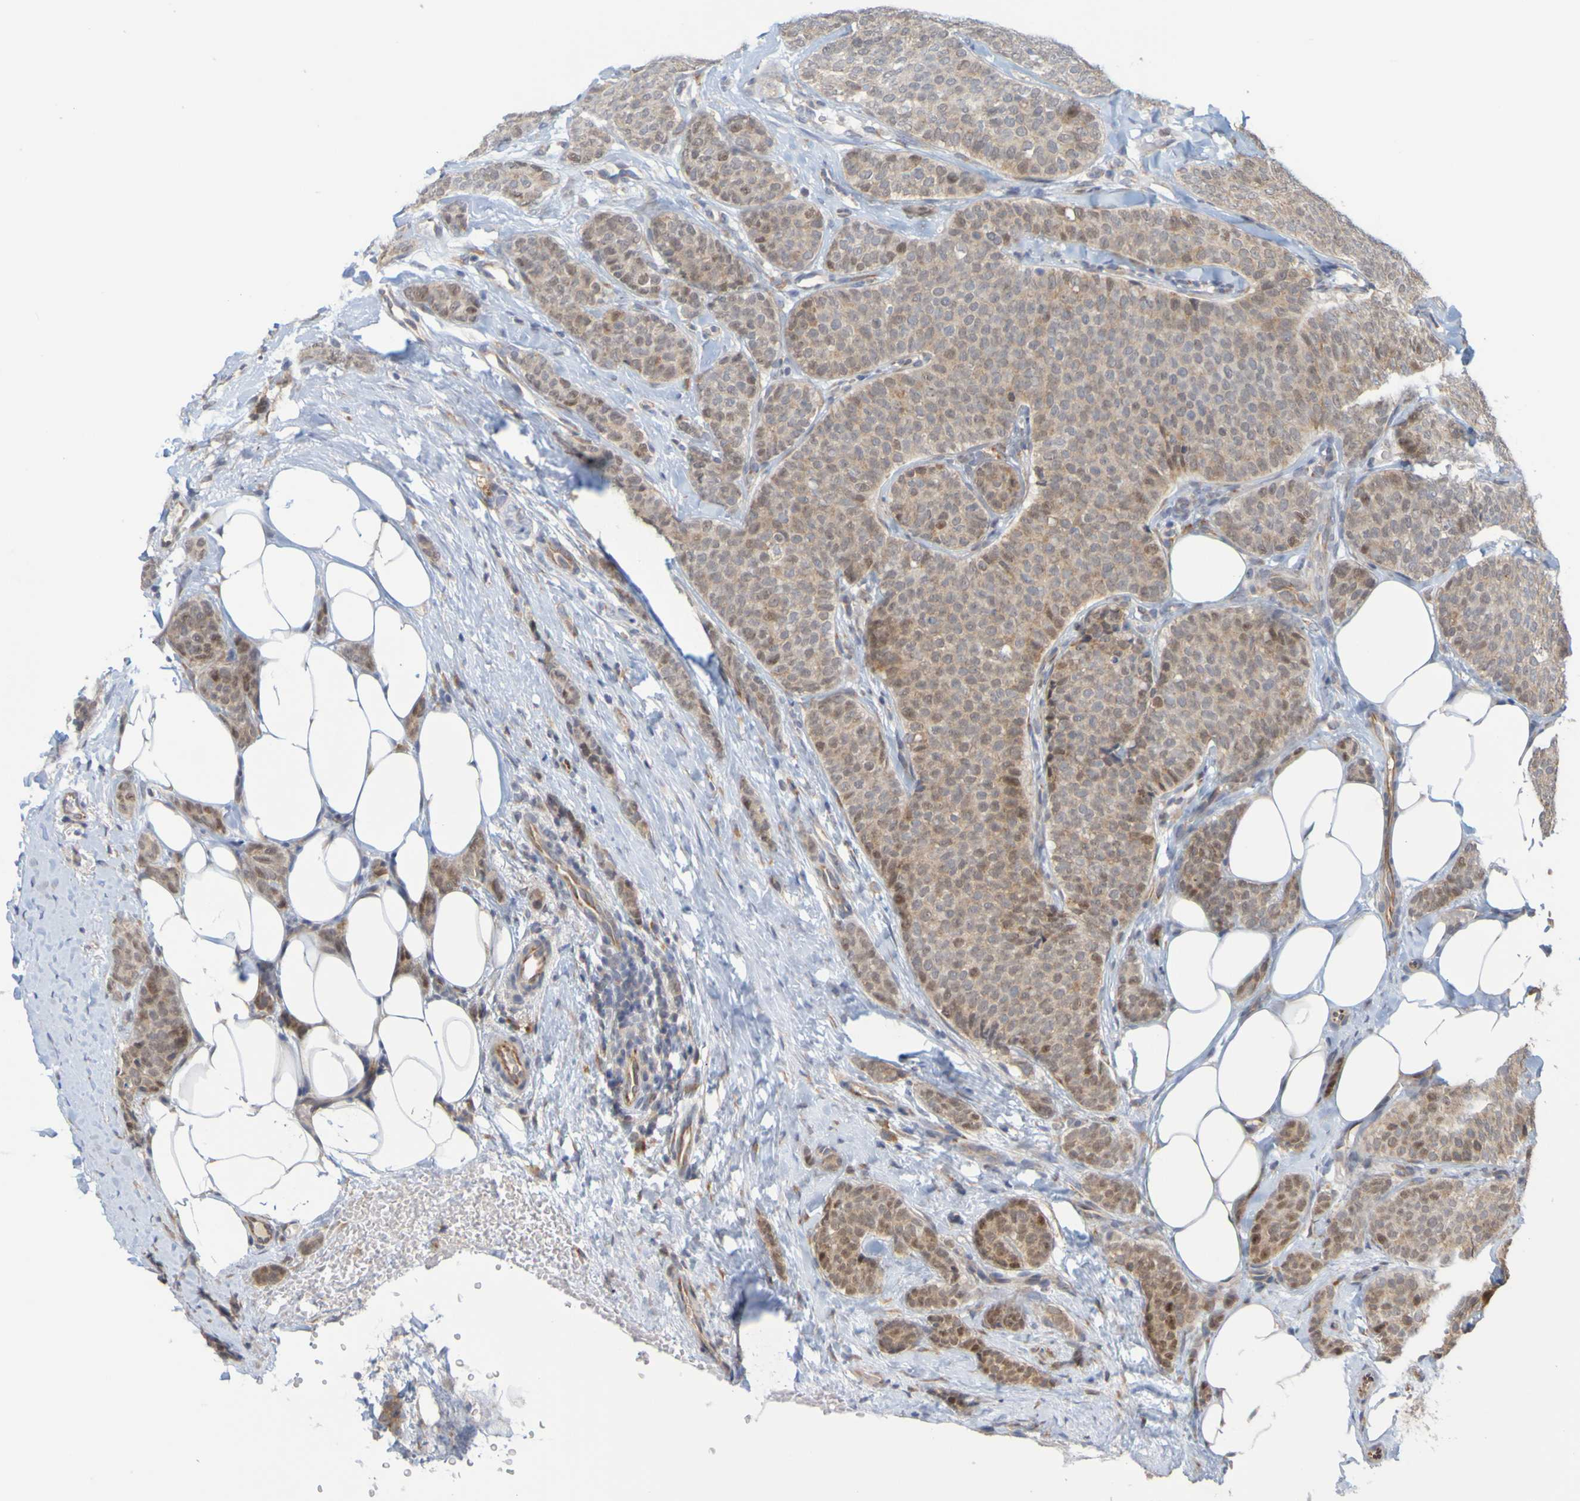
{"staining": {"intensity": "moderate", "quantity": "25%-75%", "location": "cytoplasmic/membranous,nuclear"}, "tissue": "breast cancer", "cell_type": "Tumor cells", "image_type": "cancer", "snomed": [{"axis": "morphology", "description": "Lobular carcinoma"}, {"axis": "topography", "description": "Skin"}, {"axis": "topography", "description": "Breast"}], "caption": "A medium amount of moderate cytoplasmic/membranous and nuclear staining is present in about 25%-75% of tumor cells in lobular carcinoma (breast) tissue.", "gene": "MOGS", "patient": {"sex": "female", "age": 46}}